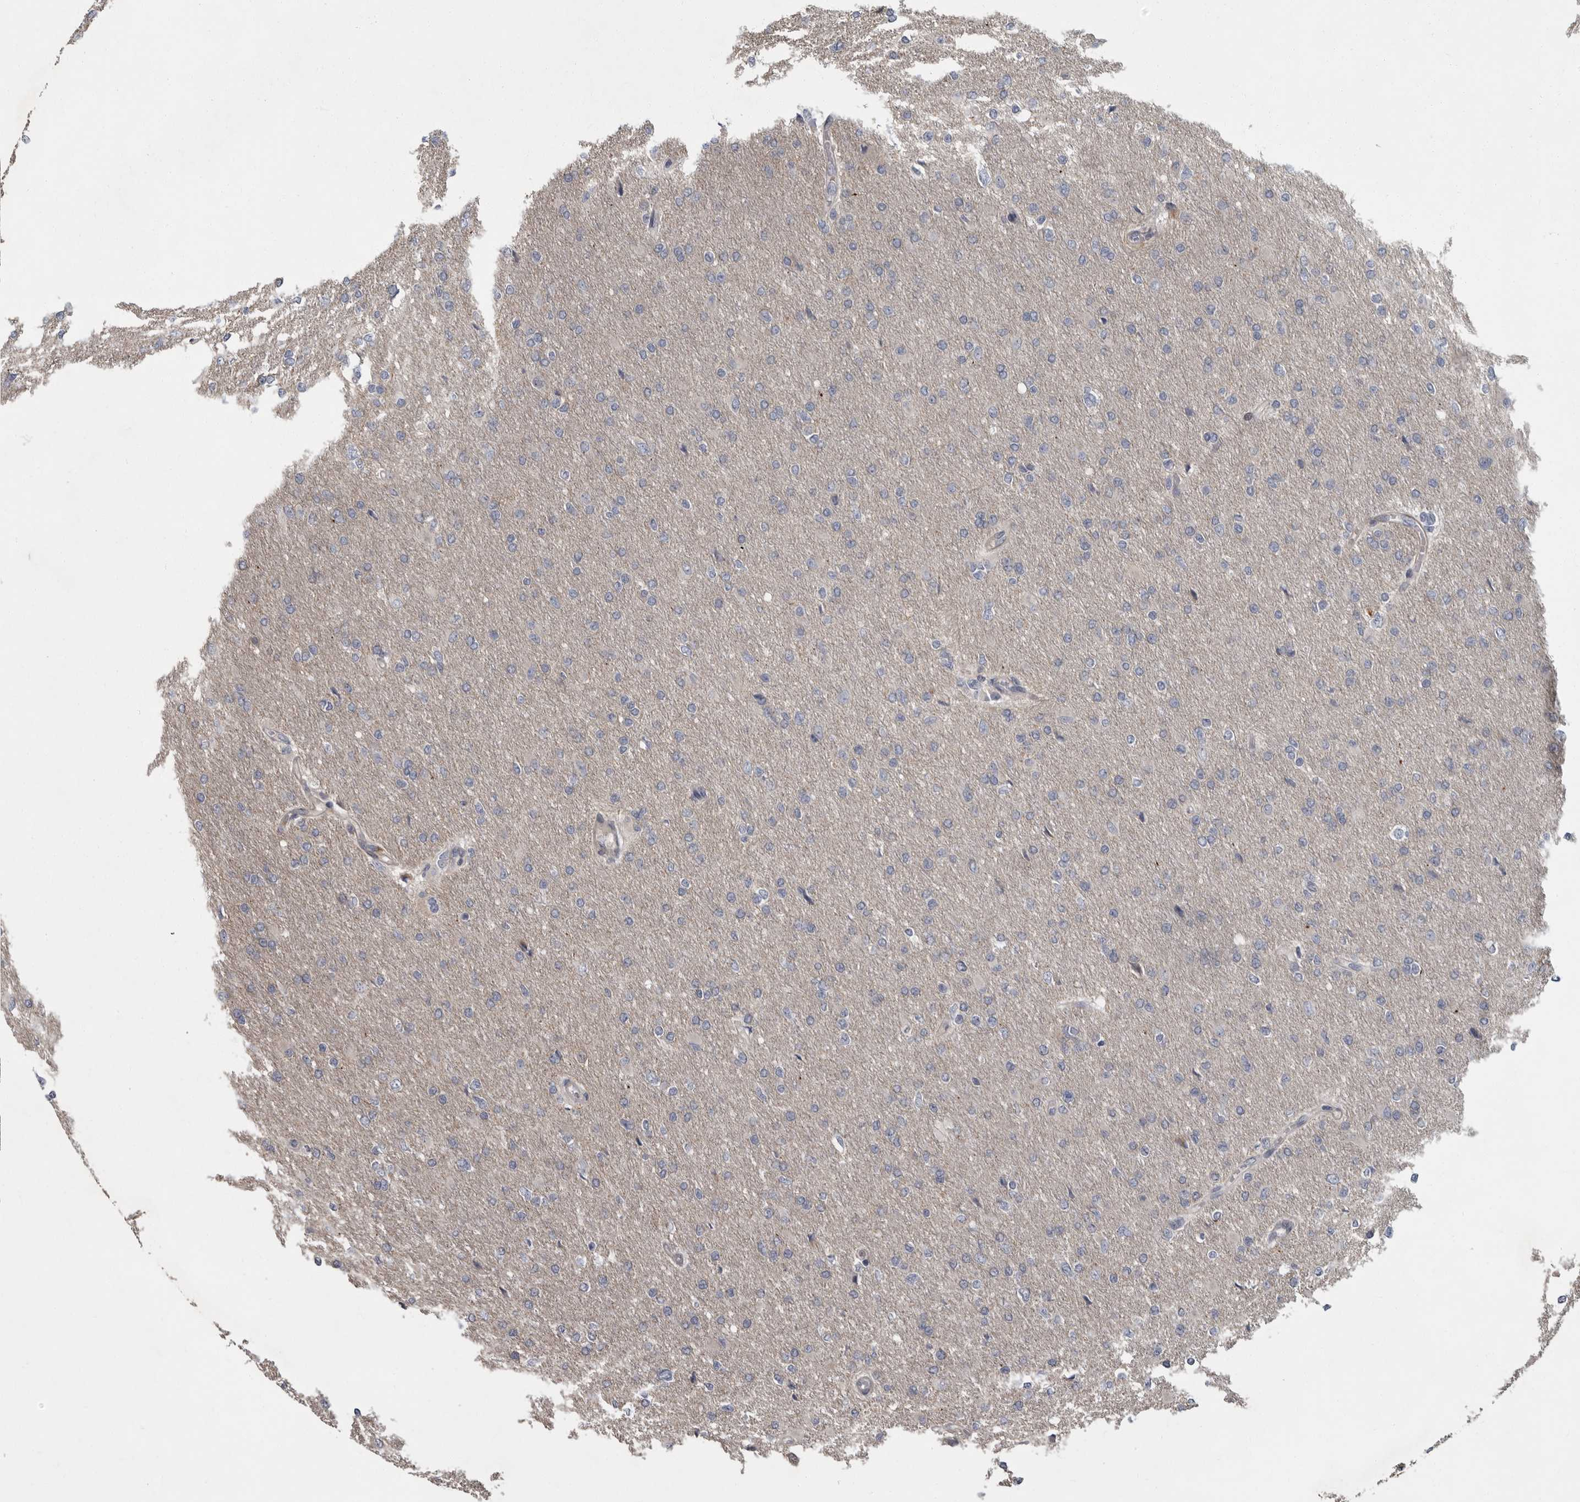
{"staining": {"intensity": "negative", "quantity": "none", "location": "none"}, "tissue": "glioma", "cell_type": "Tumor cells", "image_type": "cancer", "snomed": [{"axis": "morphology", "description": "Glioma, malignant, High grade"}, {"axis": "topography", "description": "Cerebral cortex"}], "caption": "Protein analysis of malignant glioma (high-grade) shows no significant expression in tumor cells.", "gene": "PDE7A", "patient": {"sex": "female", "age": 36}}